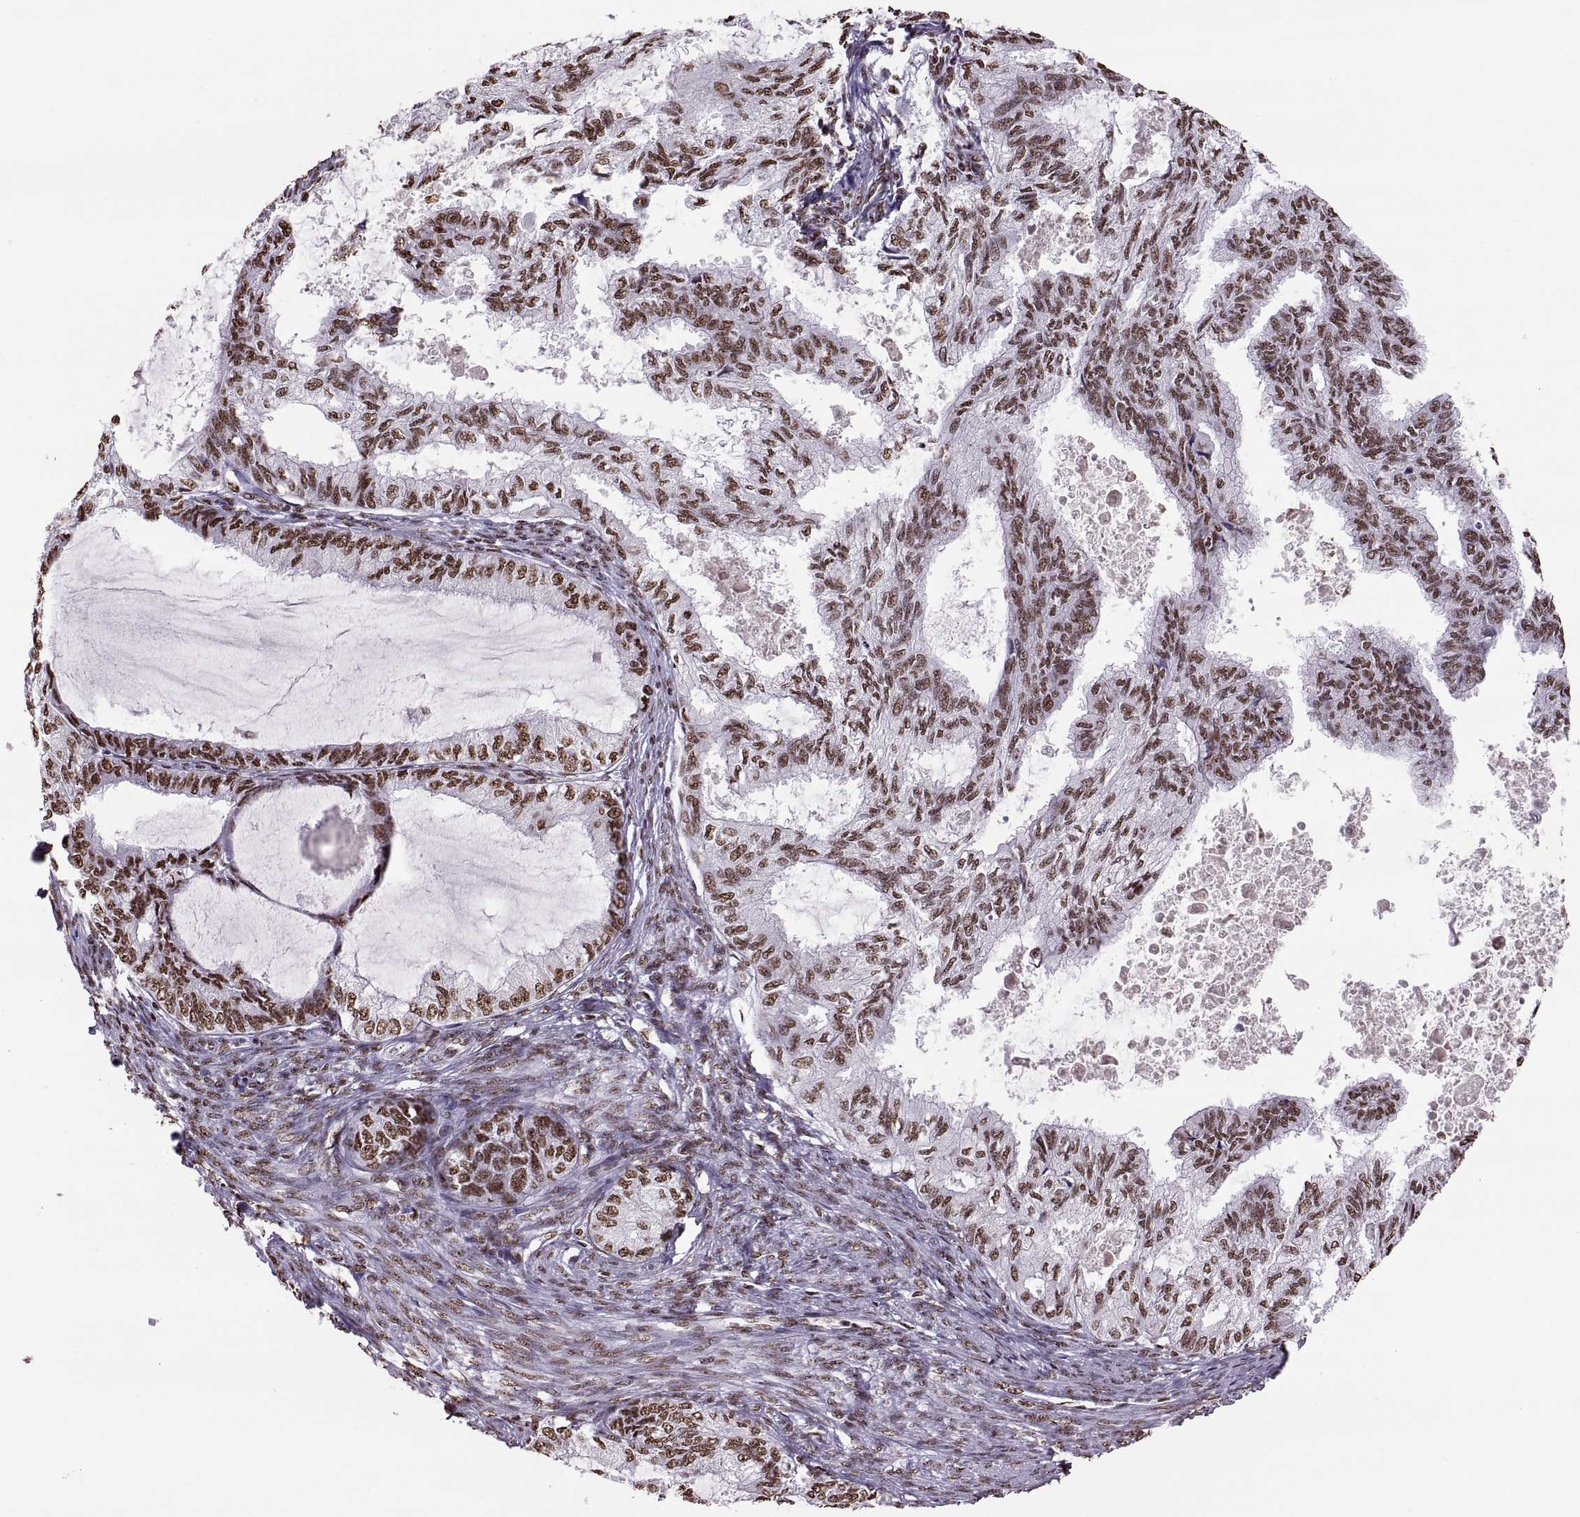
{"staining": {"intensity": "moderate", "quantity": ">75%", "location": "nuclear"}, "tissue": "endometrial cancer", "cell_type": "Tumor cells", "image_type": "cancer", "snomed": [{"axis": "morphology", "description": "Adenocarcinoma, NOS"}, {"axis": "topography", "description": "Endometrium"}], "caption": "The immunohistochemical stain labels moderate nuclear positivity in tumor cells of endometrial adenocarcinoma tissue.", "gene": "SNAI1", "patient": {"sex": "female", "age": 86}}